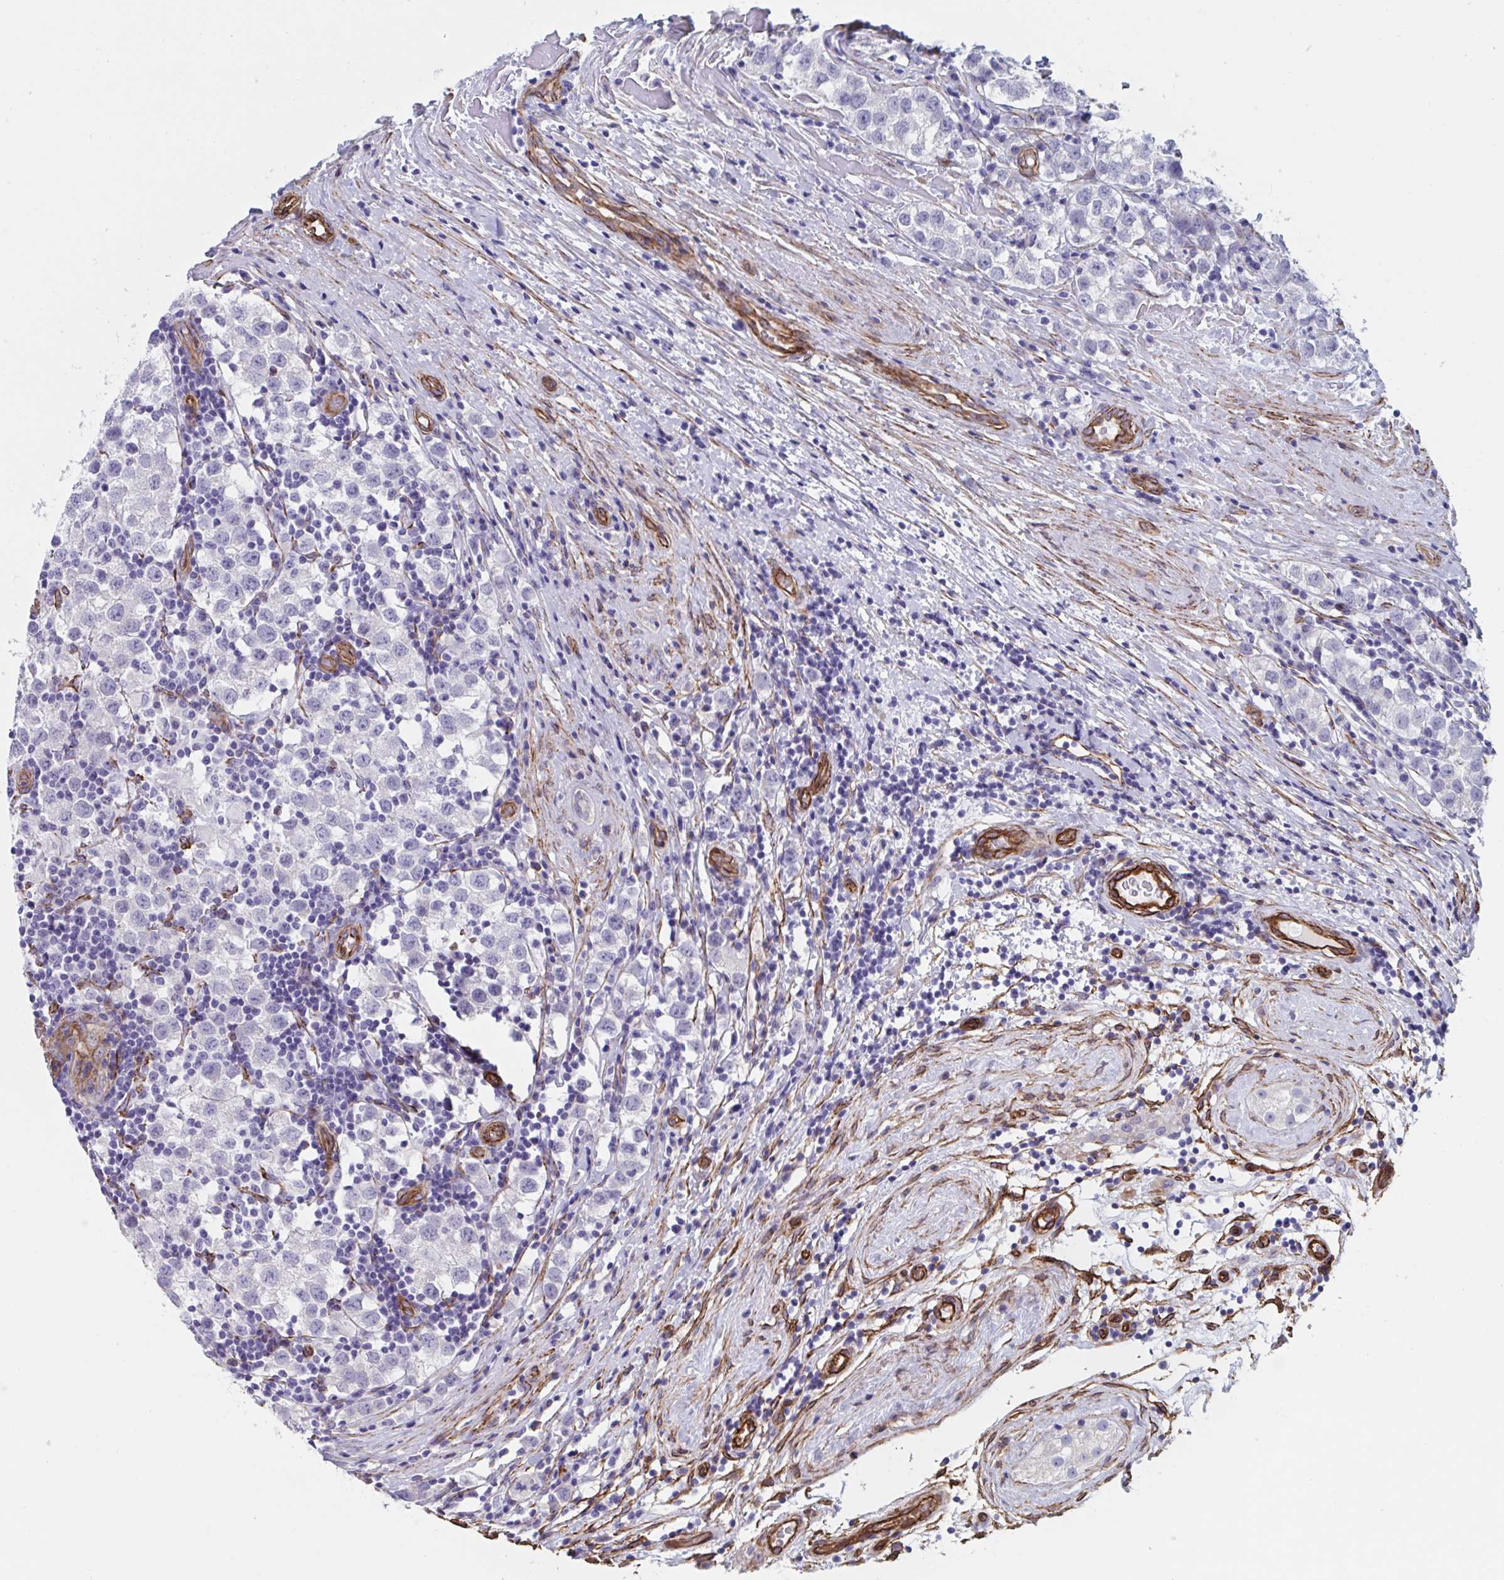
{"staining": {"intensity": "negative", "quantity": "none", "location": "none"}, "tissue": "testis cancer", "cell_type": "Tumor cells", "image_type": "cancer", "snomed": [{"axis": "morphology", "description": "Seminoma, NOS"}, {"axis": "topography", "description": "Testis"}], "caption": "This is an immunohistochemistry photomicrograph of human testis seminoma. There is no staining in tumor cells.", "gene": "CITED4", "patient": {"sex": "male", "age": 34}}